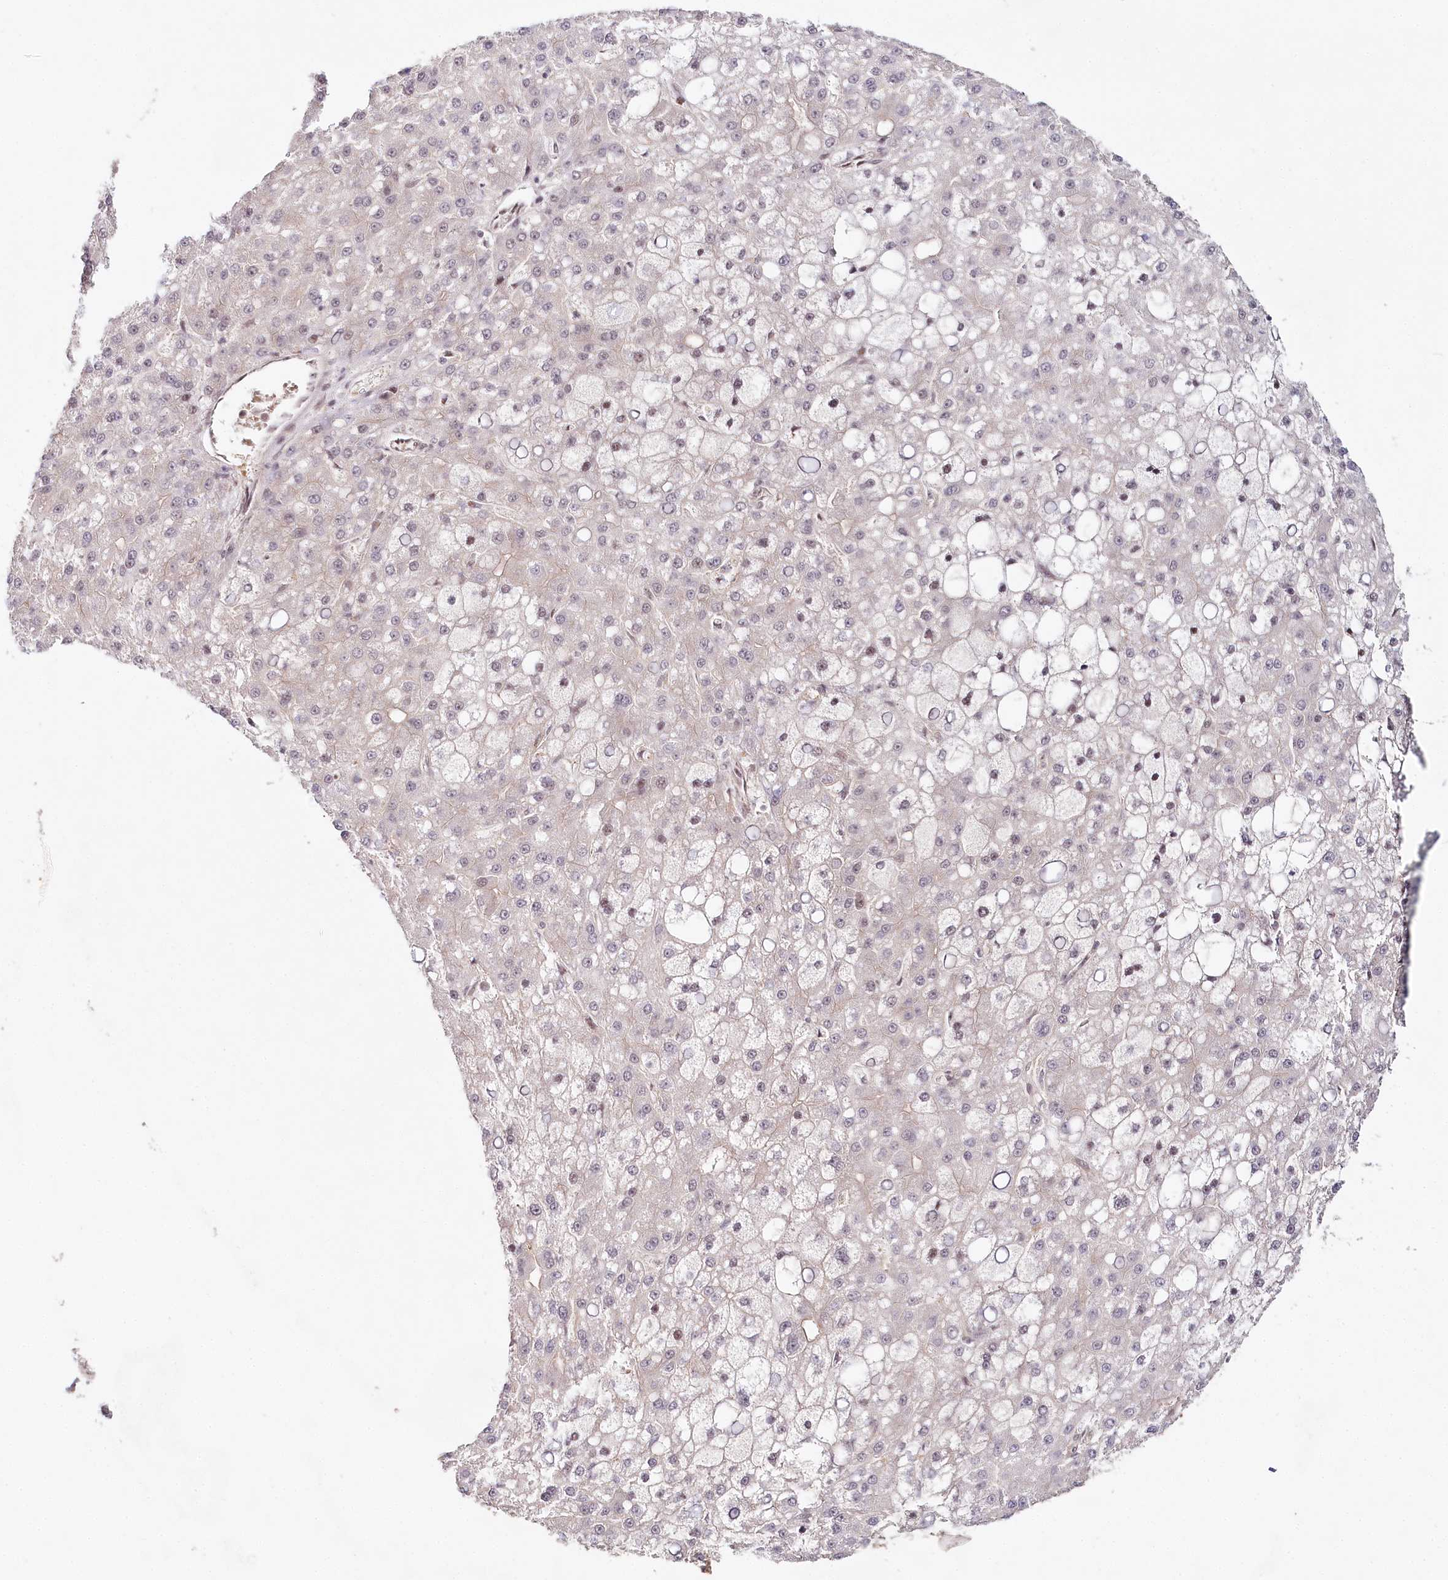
{"staining": {"intensity": "weak", "quantity": "25%-75%", "location": "nuclear"}, "tissue": "liver cancer", "cell_type": "Tumor cells", "image_type": "cancer", "snomed": [{"axis": "morphology", "description": "Carcinoma, Hepatocellular, NOS"}, {"axis": "topography", "description": "Liver"}], "caption": "Immunohistochemistry staining of liver cancer, which demonstrates low levels of weak nuclear positivity in about 25%-75% of tumor cells indicating weak nuclear protein staining. The staining was performed using DAB (brown) for protein detection and nuclei were counterstained in hematoxylin (blue).", "gene": "CCDC65", "patient": {"sex": "male", "age": 67}}